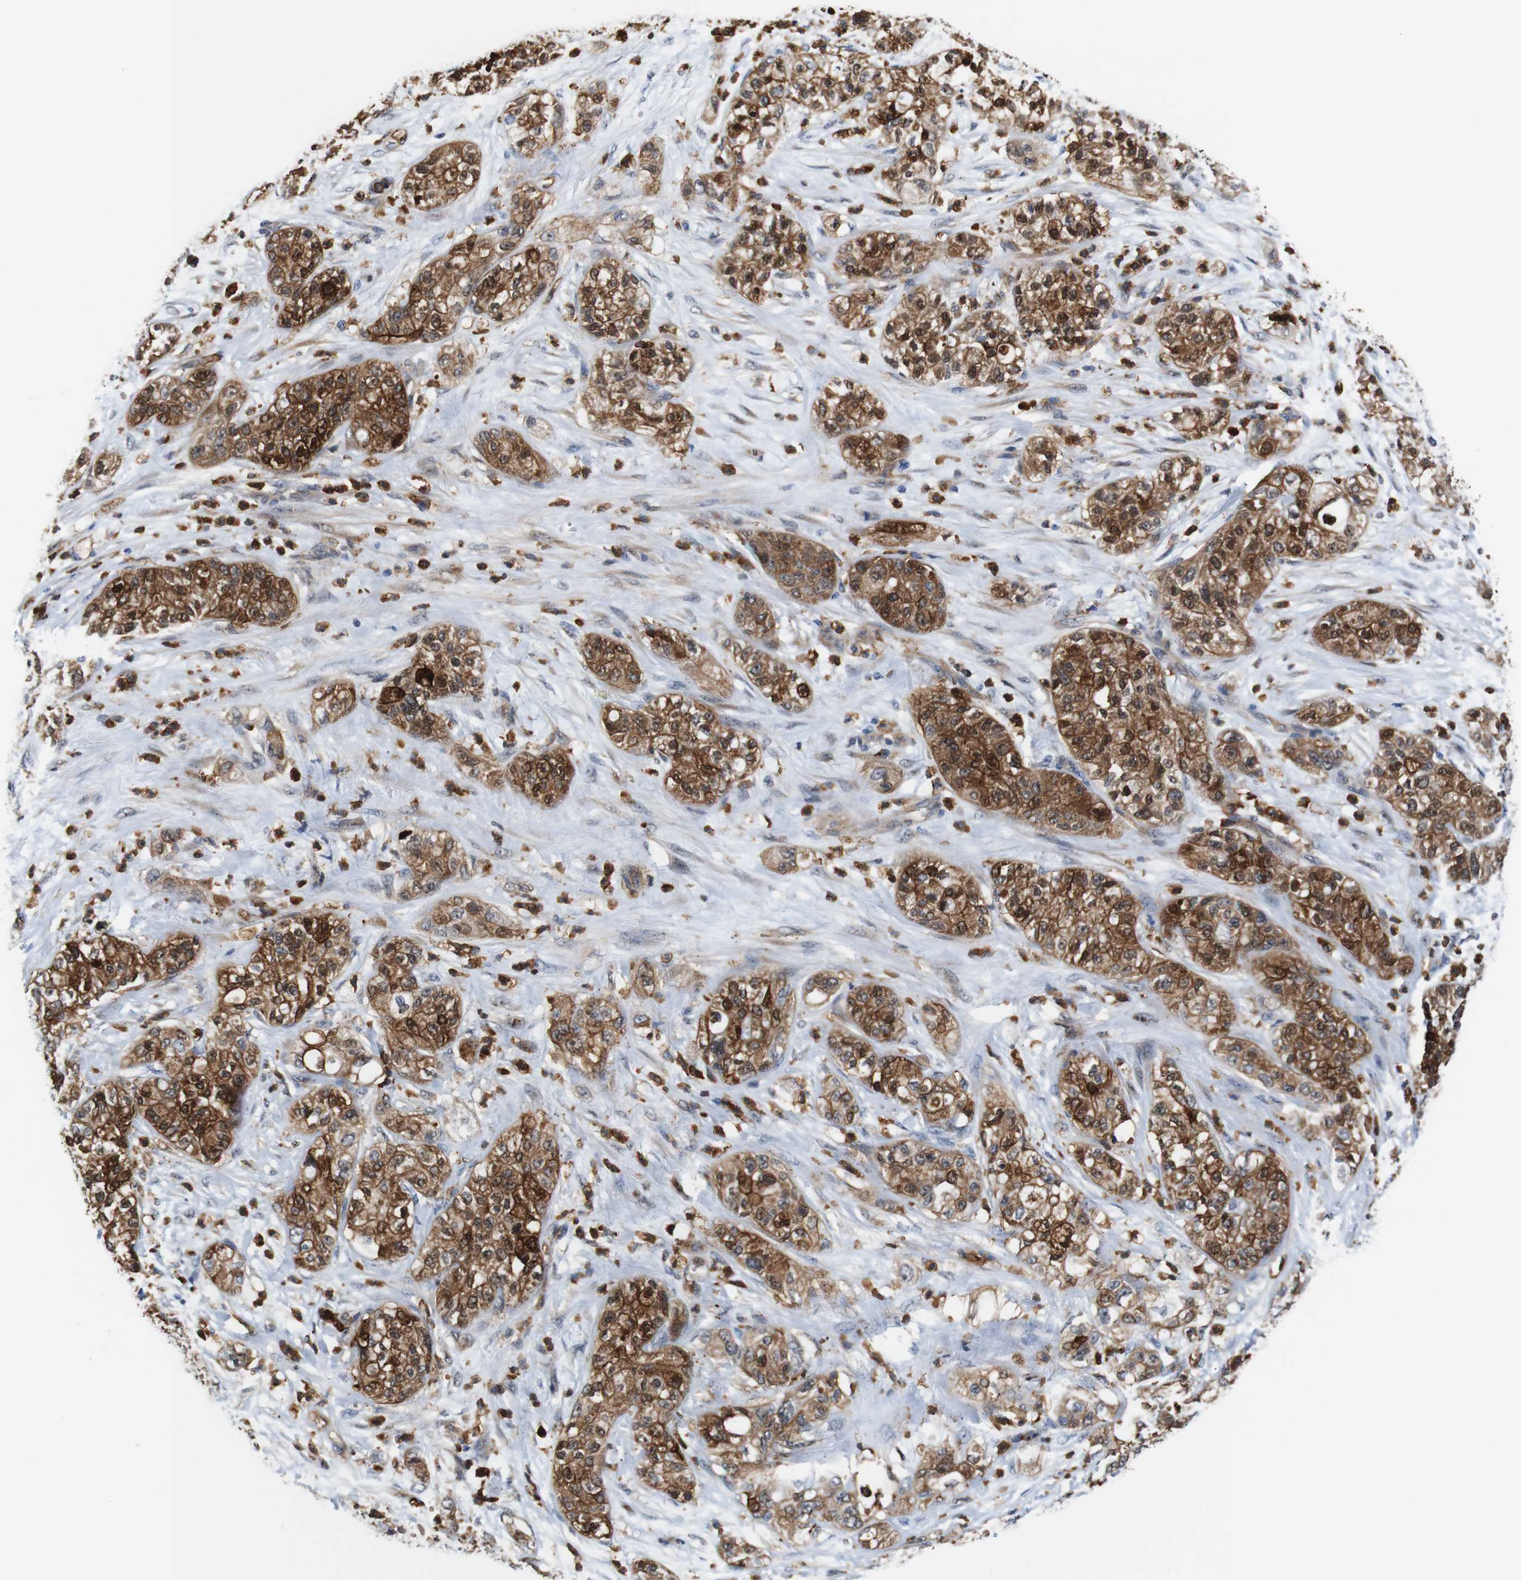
{"staining": {"intensity": "moderate", "quantity": ">75%", "location": "cytoplasmic/membranous"}, "tissue": "pancreatic cancer", "cell_type": "Tumor cells", "image_type": "cancer", "snomed": [{"axis": "morphology", "description": "Adenocarcinoma, NOS"}, {"axis": "topography", "description": "Pancreas"}], "caption": "The image exhibits immunohistochemical staining of pancreatic cancer. There is moderate cytoplasmic/membranous expression is present in about >75% of tumor cells.", "gene": "ANXA1", "patient": {"sex": "female", "age": 78}}